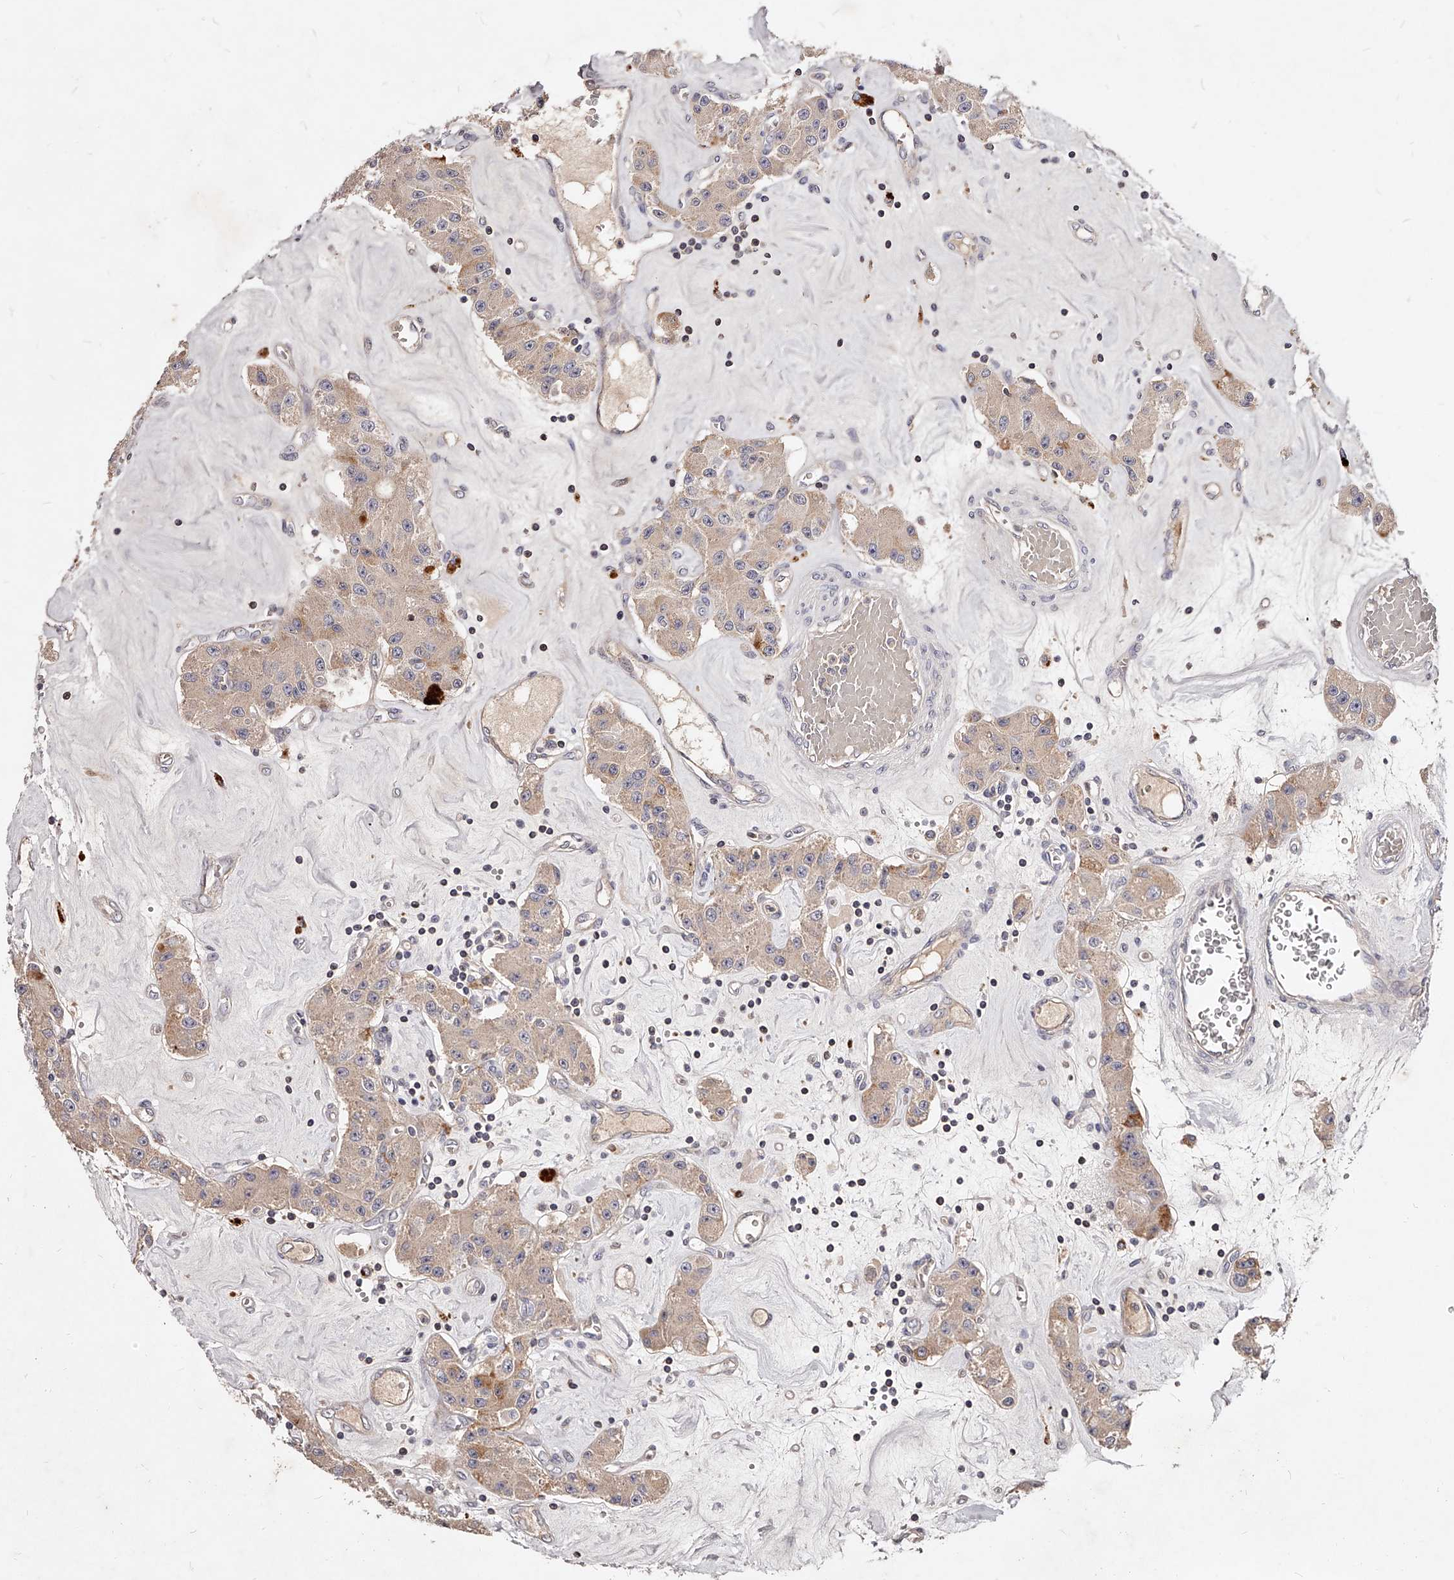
{"staining": {"intensity": "weak", "quantity": ">75%", "location": "cytoplasmic/membranous"}, "tissue": "carcinoid", "cell_type": "Tumor cells", "image_type": "cancer", "snomed": [{"axis": "morphology", "description": "Carcinoid, malignant, NOS"}, {"axis": "topography", "description": "Pancreas"}], "caption": "Carcinoid stained with DAB (3,3'-diaminobenzidine) IHC shows low levels of weak cytoplasmic/membranous positivity in approximately >75% of tumor cells.", "gene": "PHACTR1", "patient": {"sex": "male", "age": 41}}